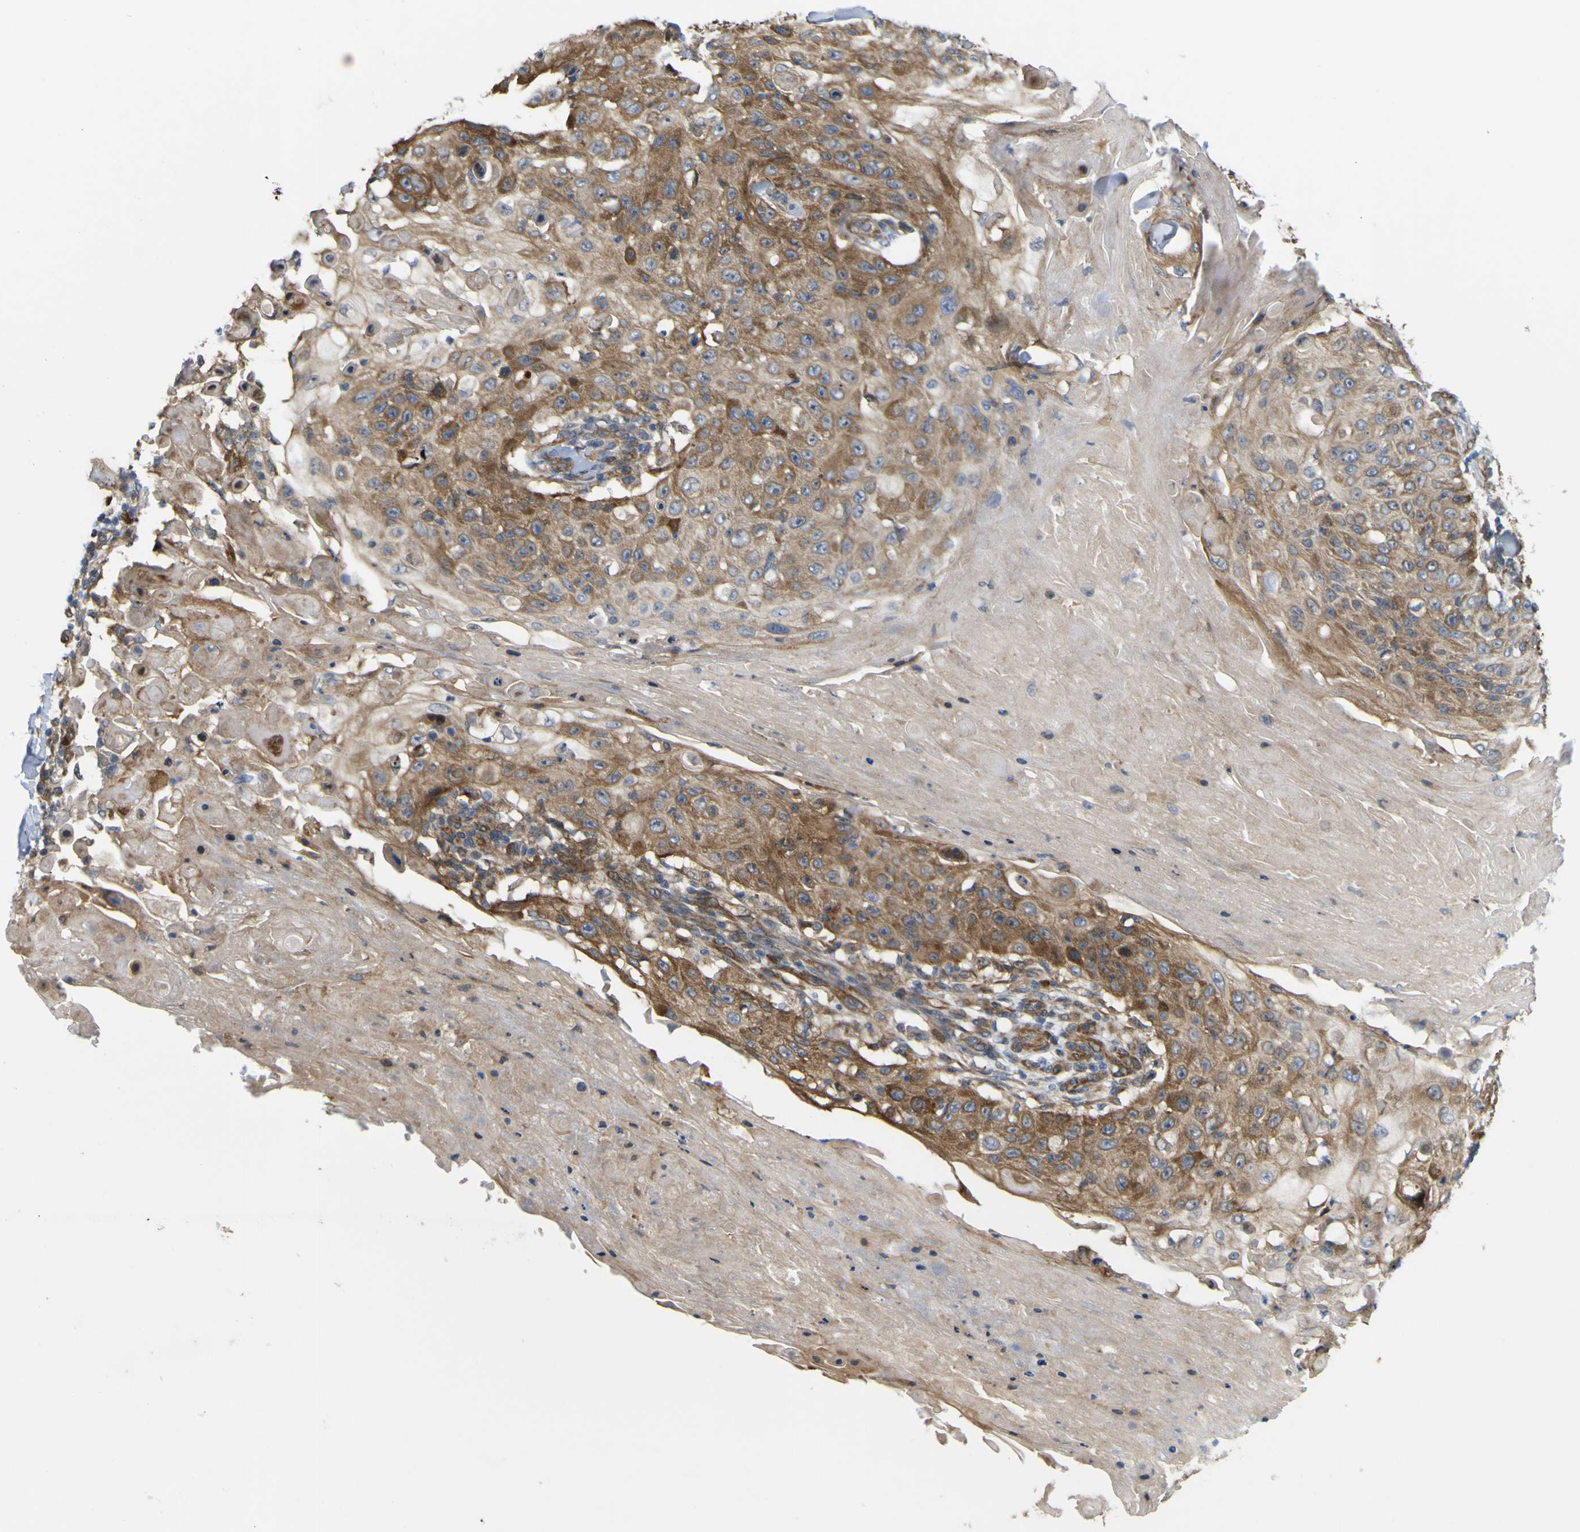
{"staining": {"intensity": "moderate", "quantity": ">75%", "location": "cytoplasmic/membranous"}, "tissue": "skin cancer", "cell_type": "Tumor cells", "image_type": "cancer", "snomed": [{"axis": "morphology", "description": "Squamous cell carcinoma, NOS"}, {"axis": "topography", "description": "Skin"}], "caption": "IHC image of human skin cancer (squamous cell carcinoma) stained for a protein (brown), which exhibits medium levels of moderate cytoplasmic/membranous expression in about >75% of tumor cells.", "gene": "JPH1", "patient": {"sex": "male", "age": 86}}